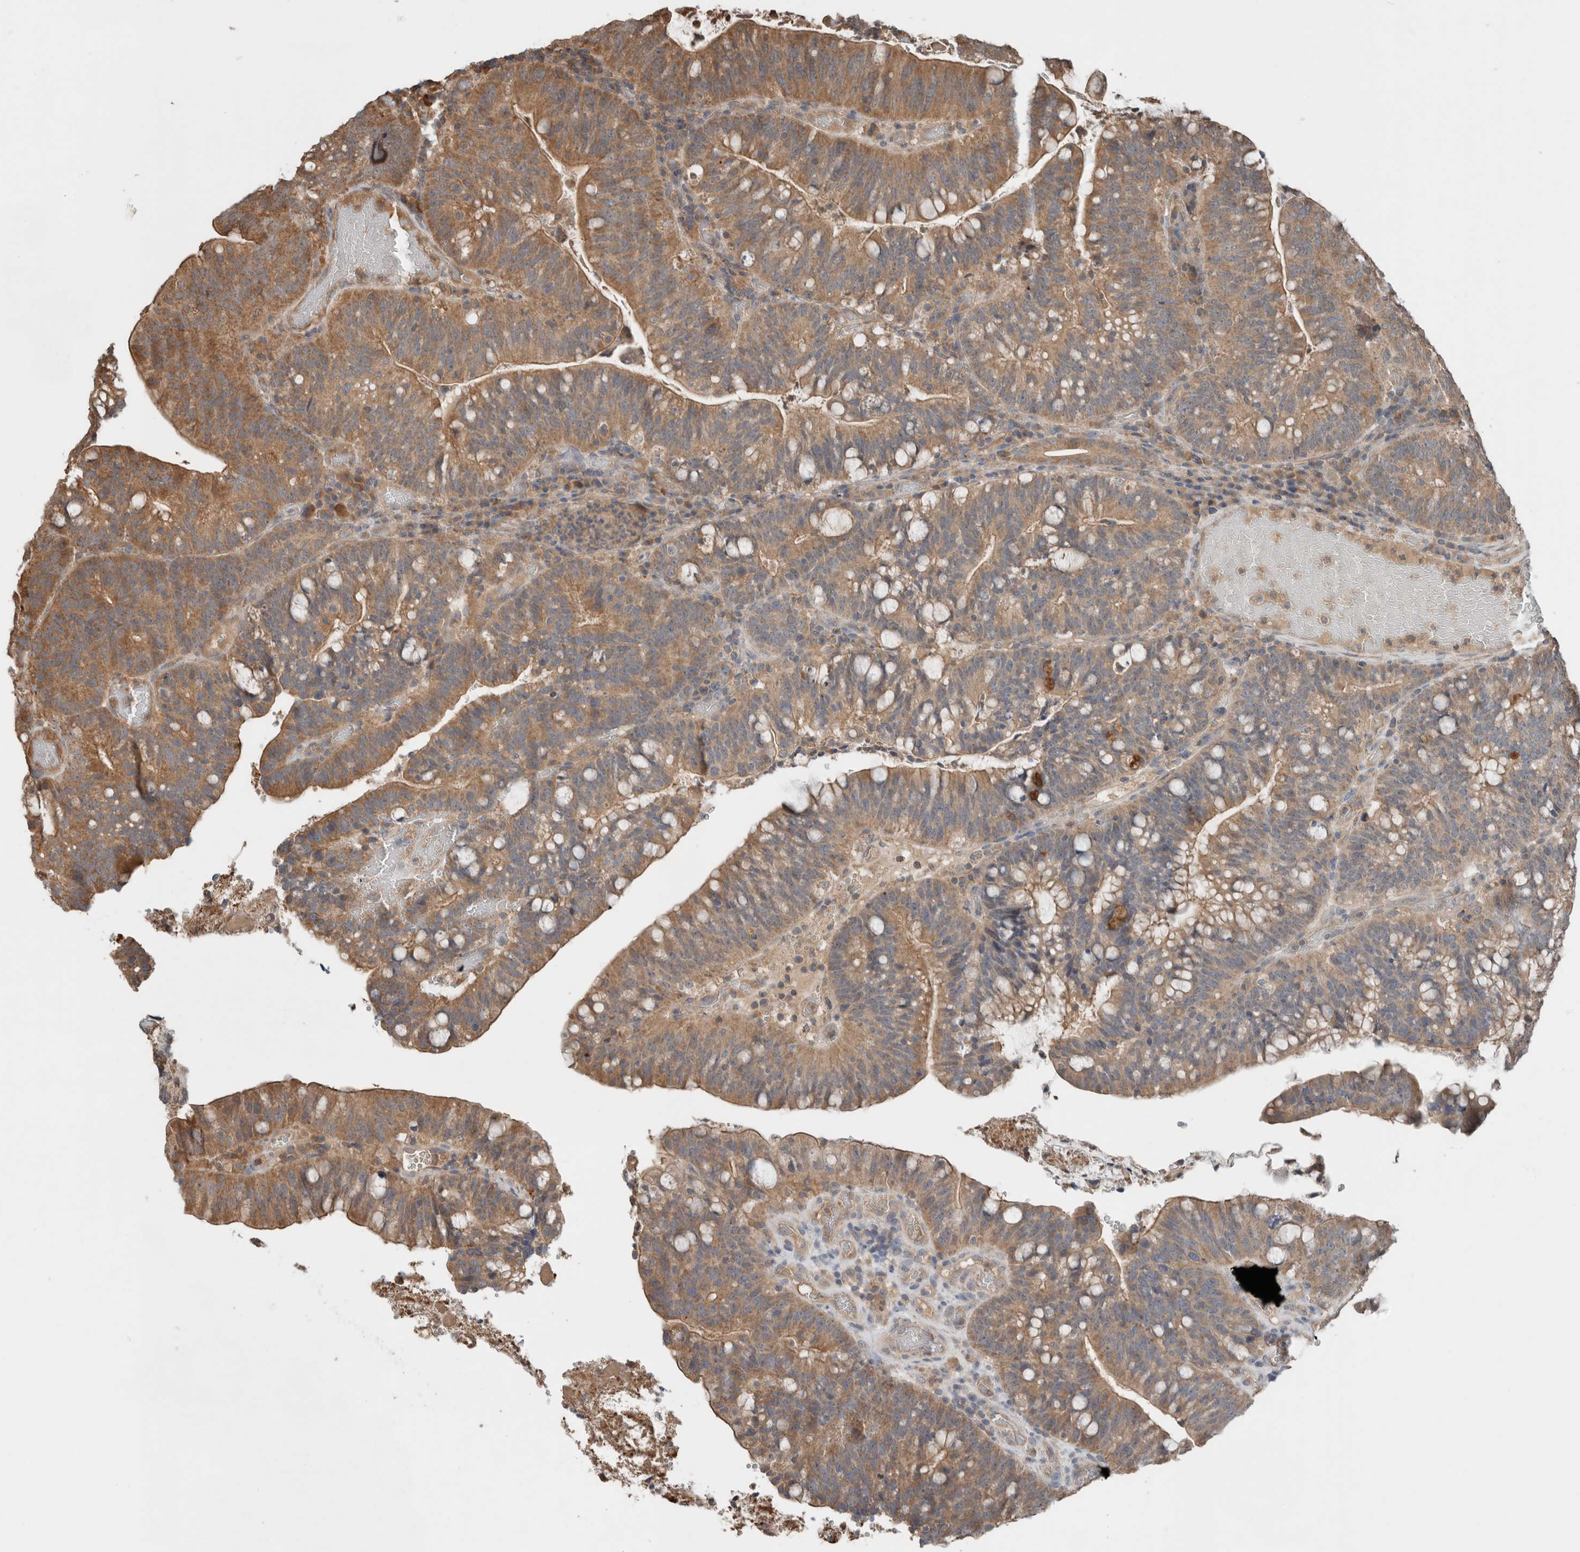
{"staining": {"intensity": "moderate", "quantity": ">75%", "location": "cytoplasmic/membranous"}, "tissue": "colorectal cancer", "cell_type": "Tumor cells", "image_type": "cancer", "snomed": [{"axis": "morphology", "description": "Adenocarcinoma, NOS"}, {"axis": "topography", "description": "Colon"}], "caption": "Tumor cells demonstrate moderate cytoplasmic/membranous staining in about >75% of cells in colorectal adenocarcinoma.", "gene": "KLK14", "patient": {"sex": "female", "age": 66}}